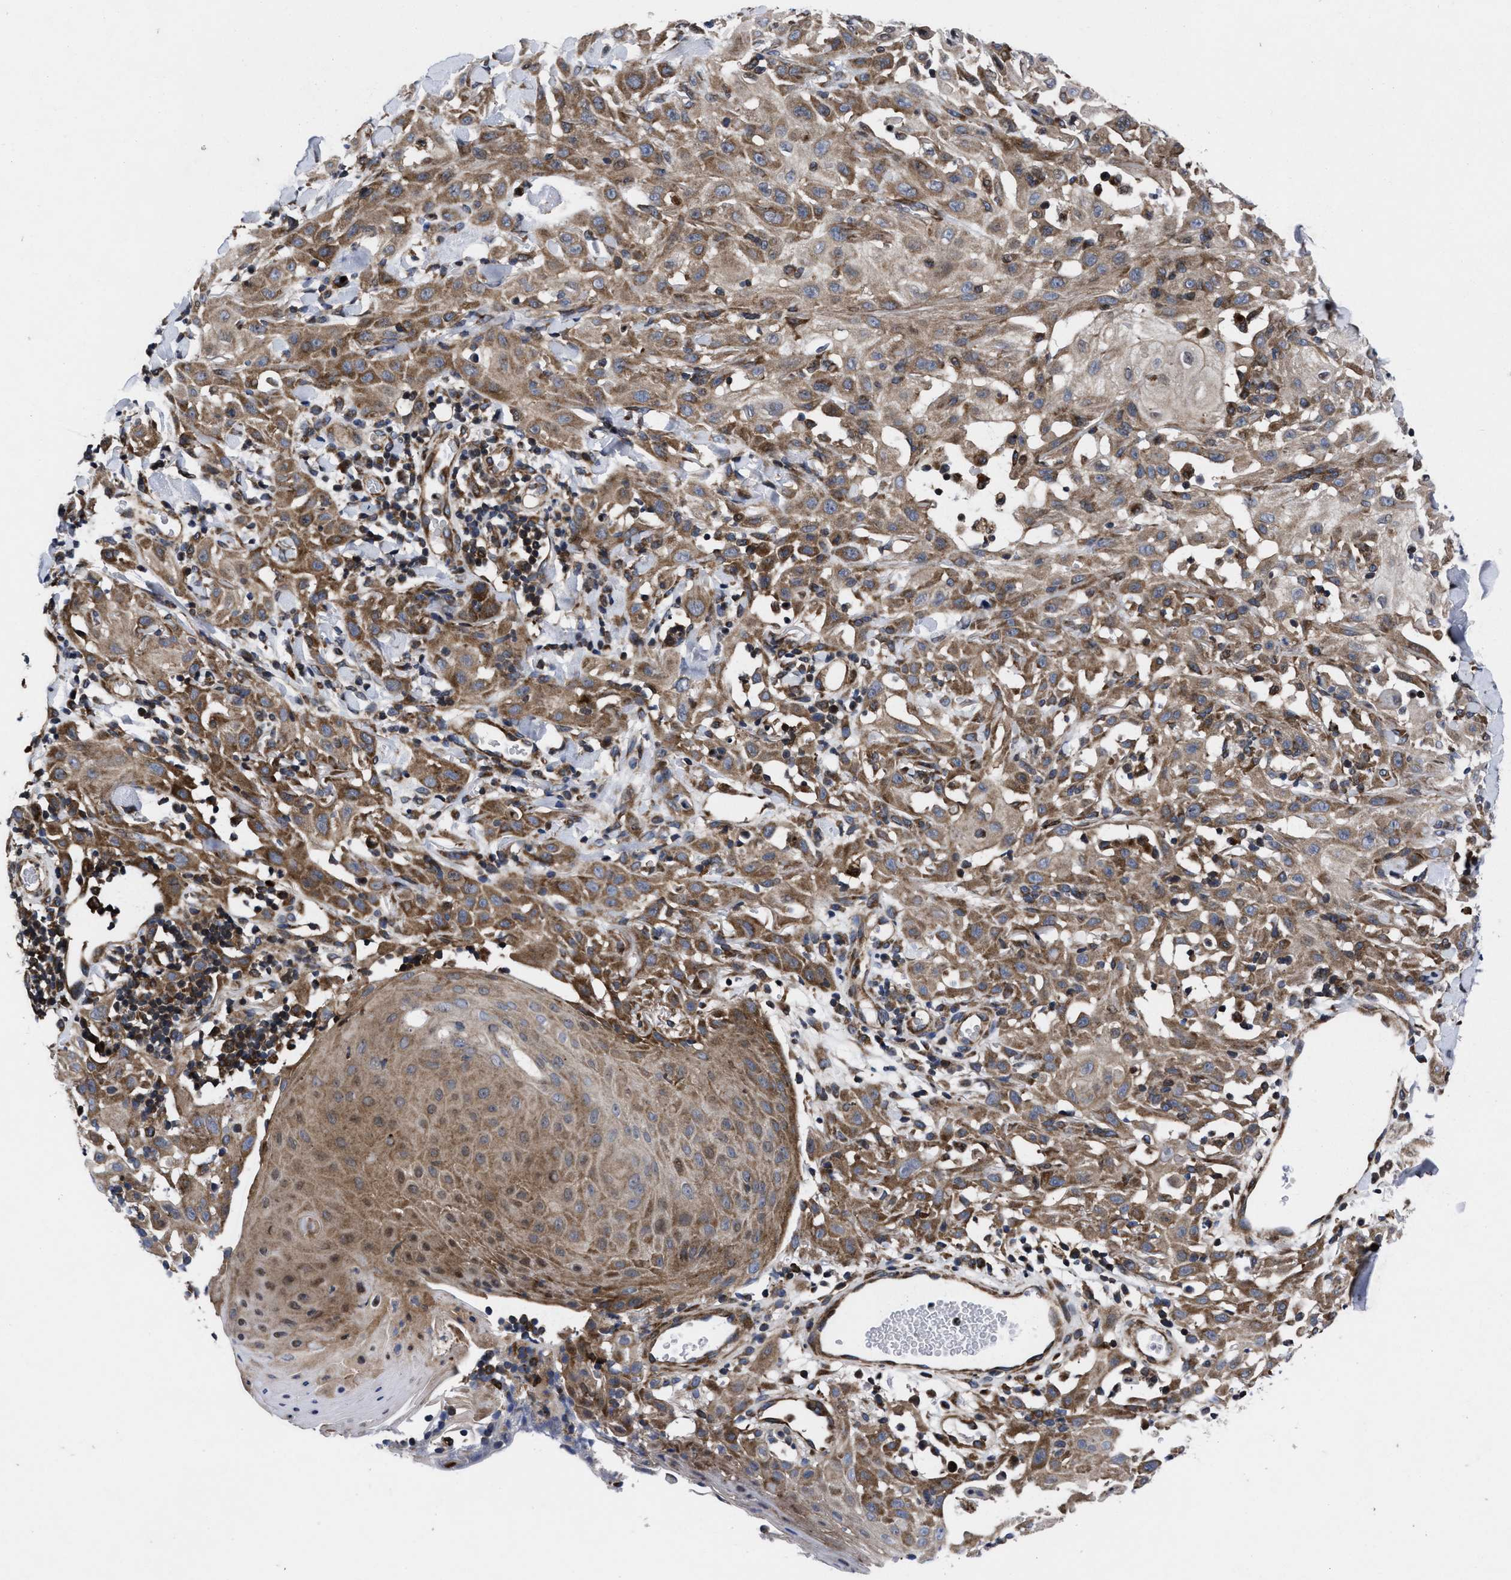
{"staining": {"intensity": "moderate", "quantity": ">75%", "location": "cytoplasmic/membranous"}, "tissue": "skin cancer", "cell_type": "Tumor cells", "image_type": "cancer", "snomed": [{"axis": "morphology", "description": "Squamous cell carcinoma, NOS"}, {"axis": "topography", "description": "Skin"}], "caption": "This is an image of immunohistochemistry (IHC) staining of skin cancer (squamous cell carcinoma), which shows moderate expression in the cytoplasmic/membranous of tumor cells.", "gene": "MRPL50", "patient": {"sex": "male", "age": 24}}